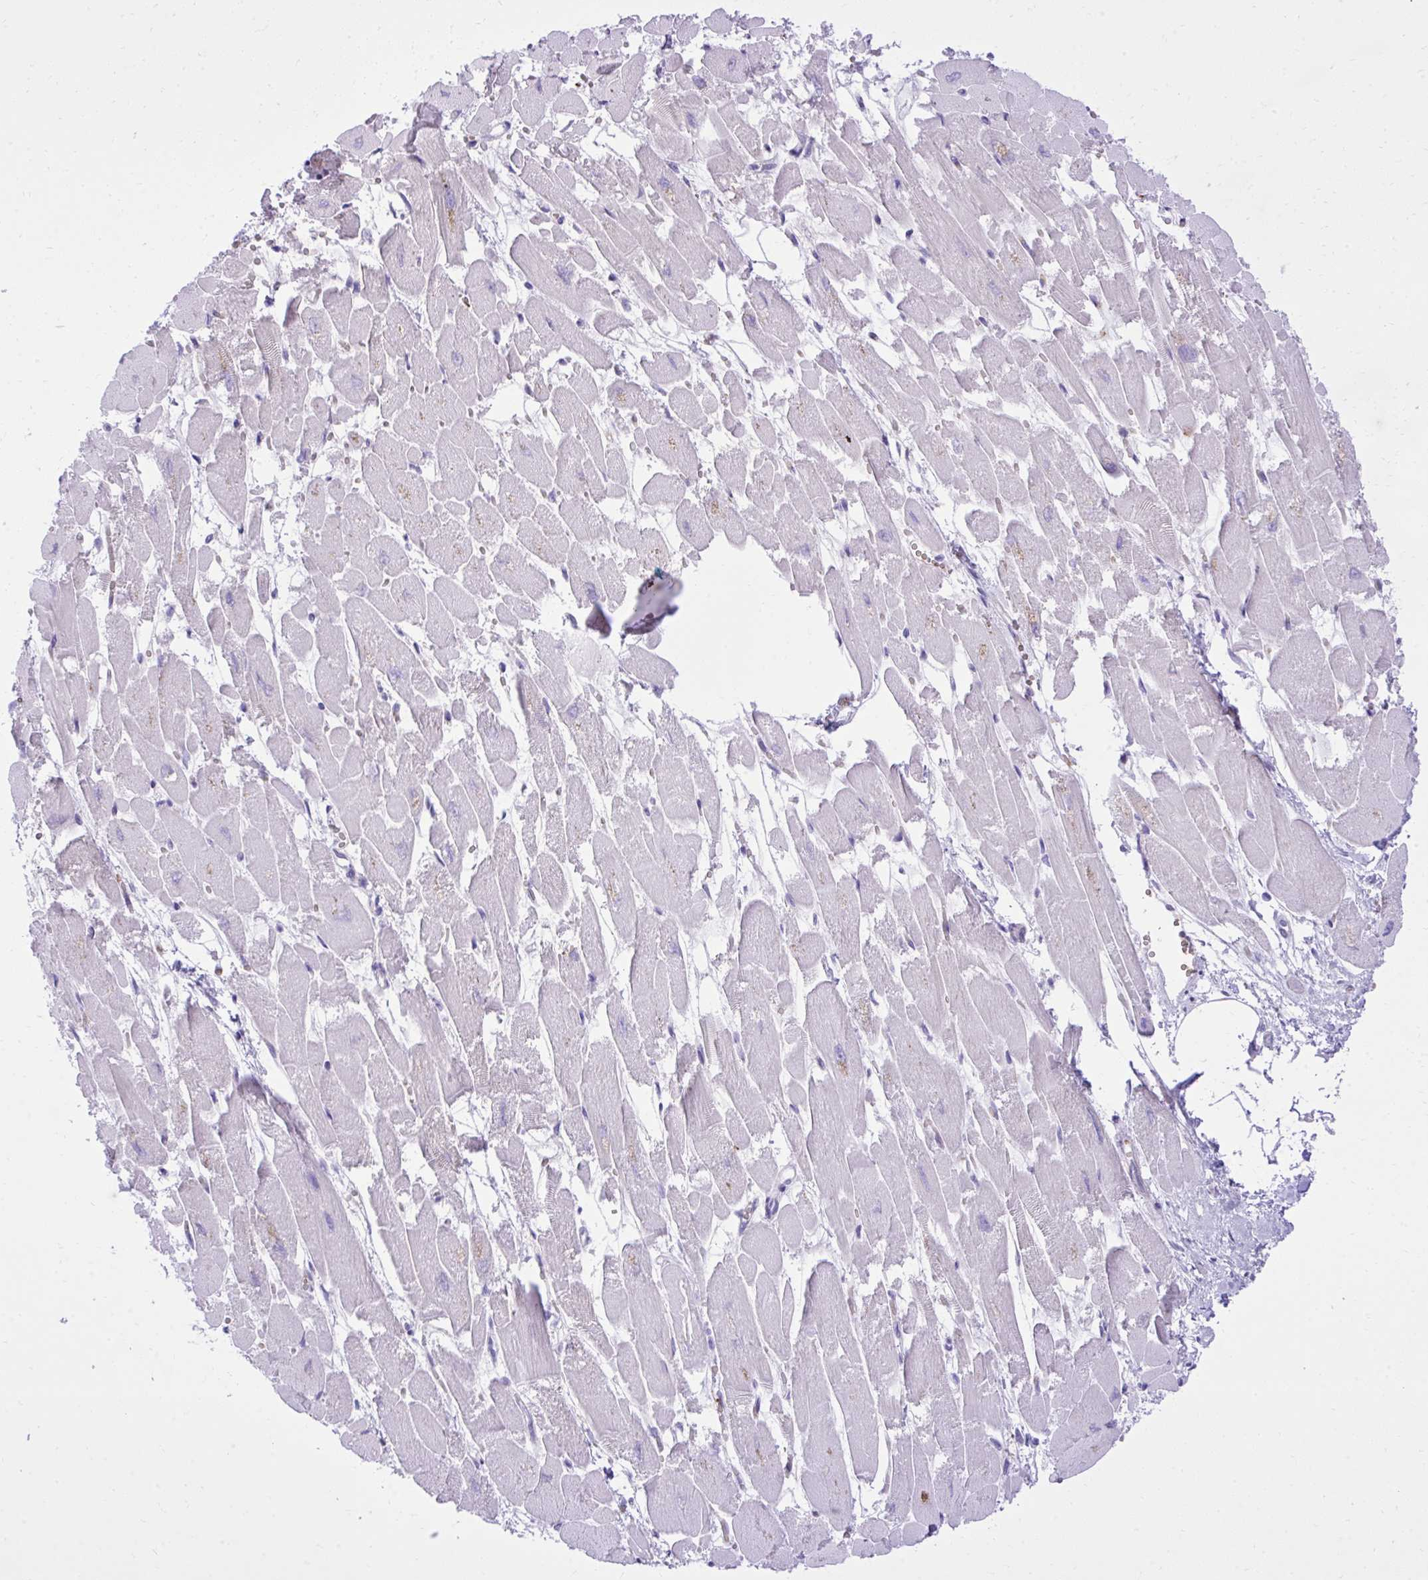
{"staining": {"intensity": "negative", "quantity": "none", "location": "none"}, "tissue": "heart muscle", "cell_type": "Cardiomyocytes", "image_type": "normal", "snomed": [{"axis": "morphology", "description": "Normal tissue, NOS"}, {"axis": "topography", "description": "Heart"}], "caption": "Immunohistochemistry (IHC) micrograph of benign heart muscle: human heart muscle stained with DAB (3,3'-diaminobenzidine) reveals no significant protein staining in cardiomyocytes.", "gene": "PITPNM3", "patient": {"sex": "female", "age": 52}}